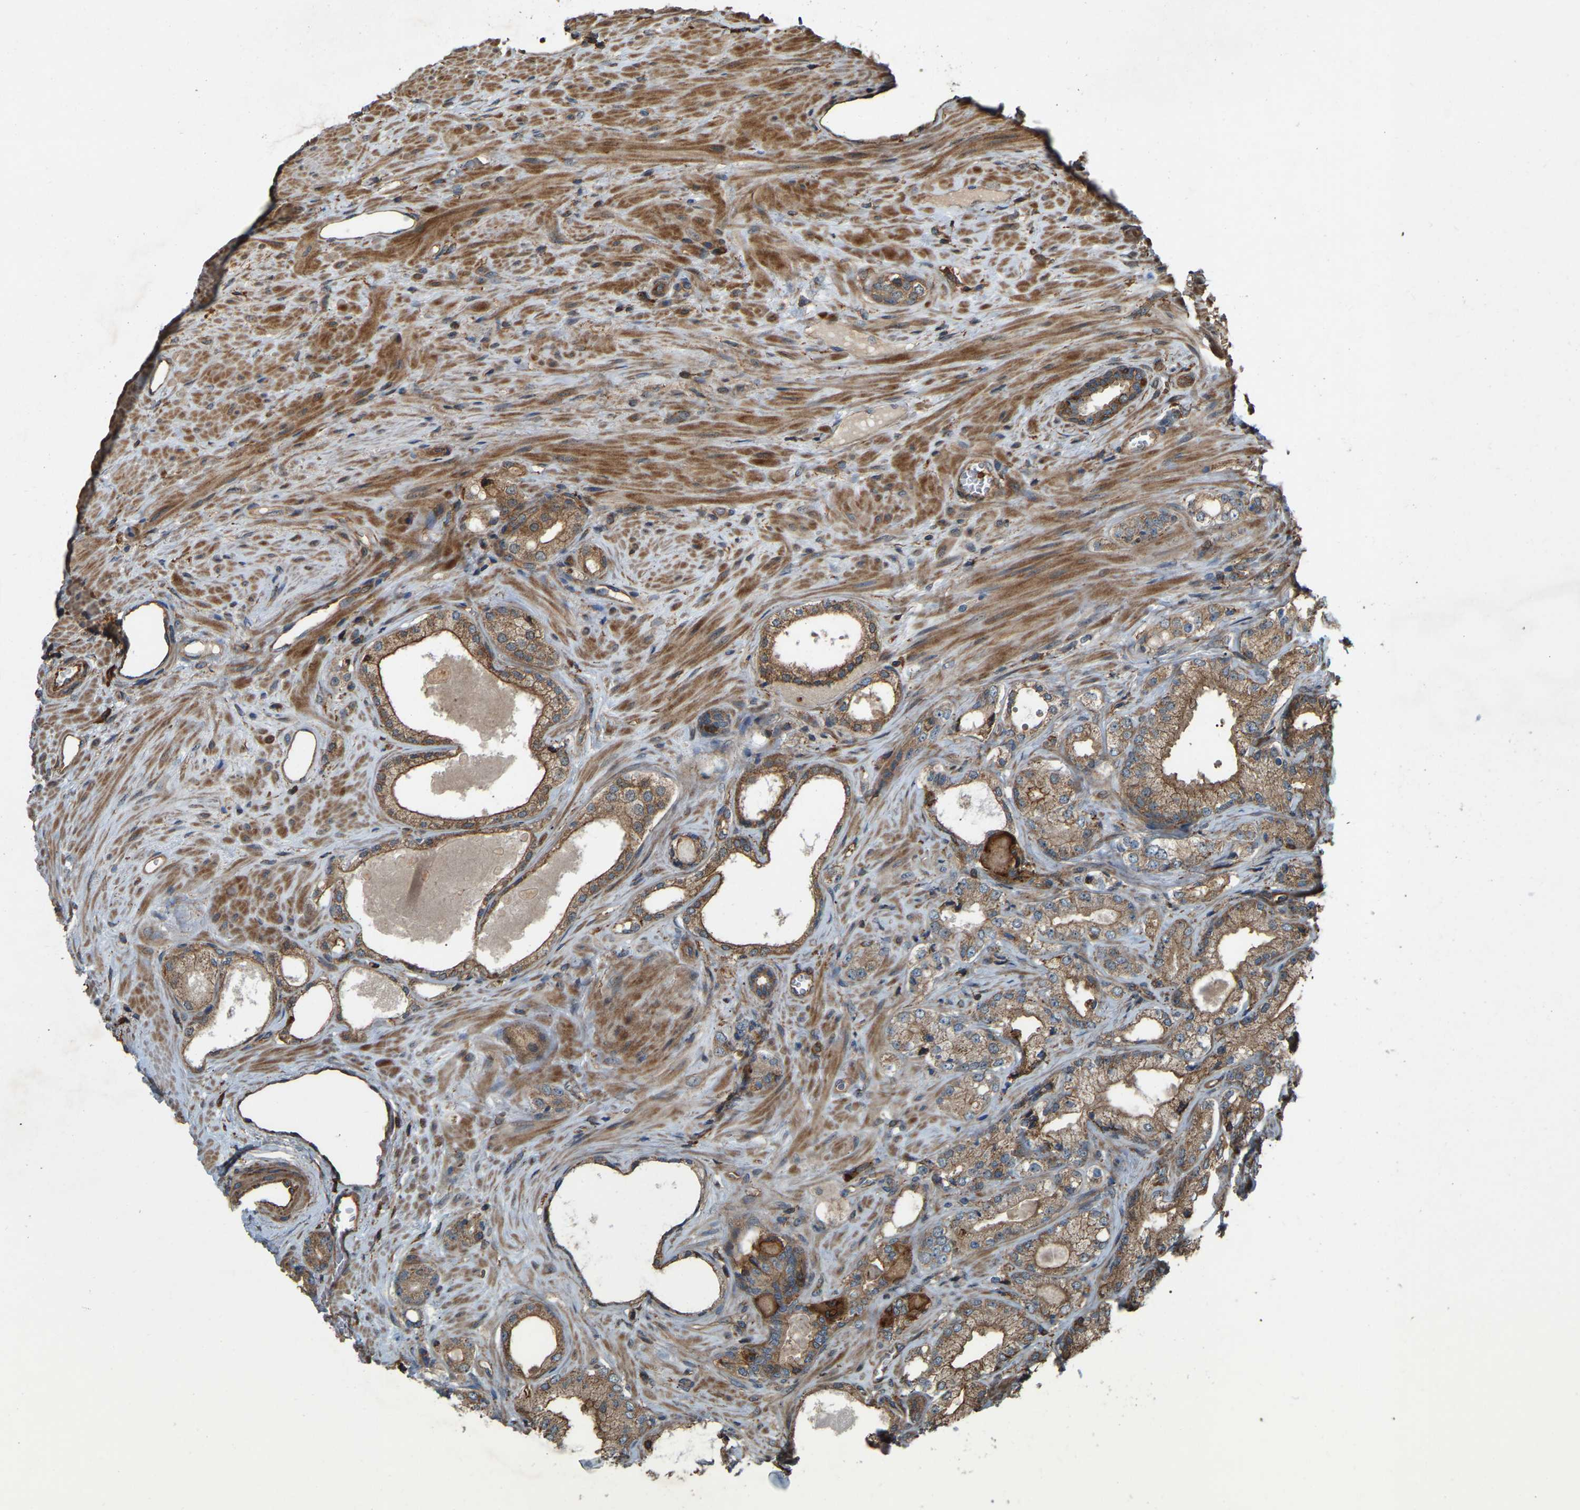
{"staining": {"intensity": "moderate", "quantity": ">75%", "location": "cytoplasmic/membranous"}, "tissue": "prostate cancer", "cell_type": "Tumor cells", "image_type": "cancer", "snomed": [{"axis": "morphology", "description": "Adenocarcinoma, Low grade"}, {"axis": "topography", "description": "Prostate"}], "caption": "Prostate cancer (adenocarcinoma (low-grade)) stained with a protein marker exhibits moderate staining in tumor cells.", "gene": "SAMD9L", "patient": {"sex": "male", "age": 65}}